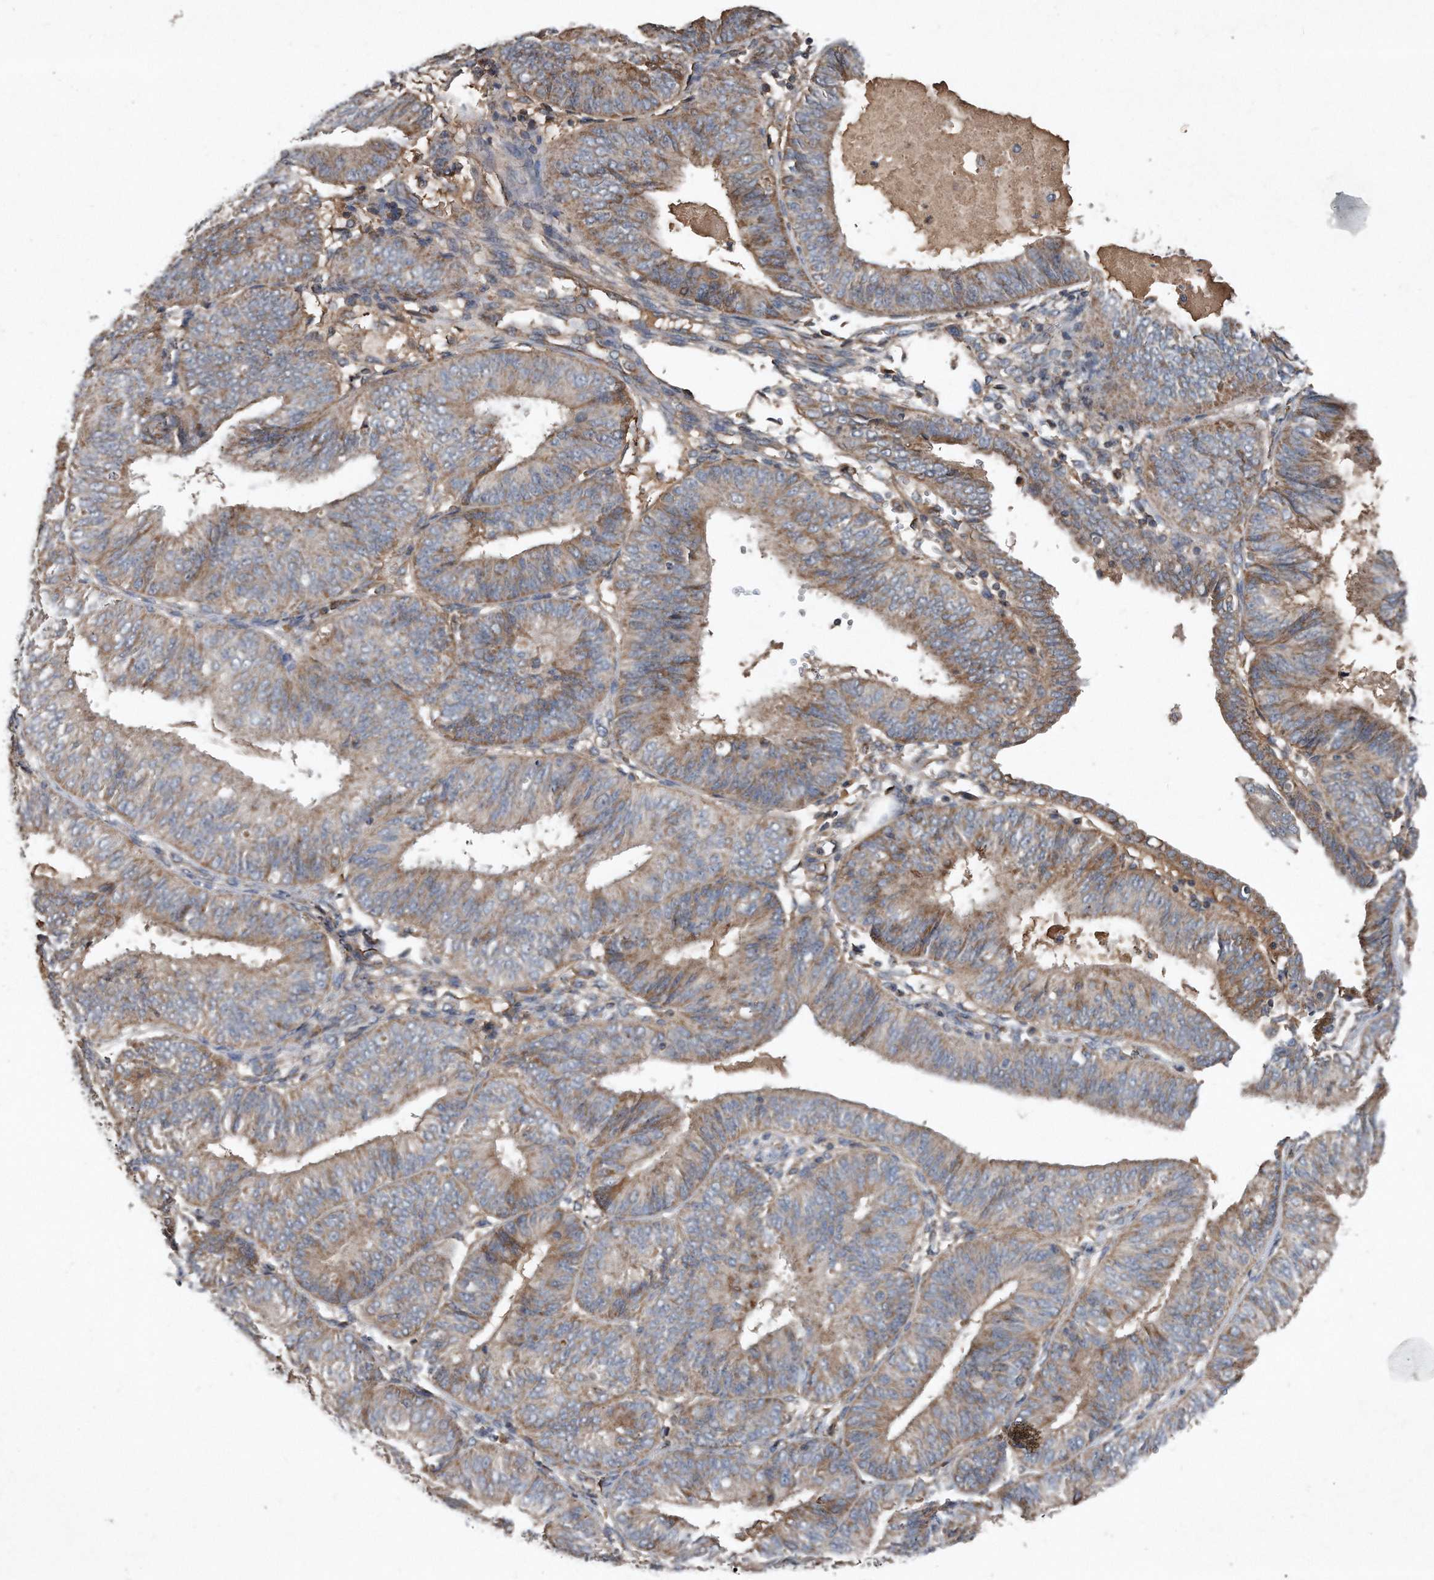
{"staining": {"intensity": "weak", "quantity": "25%-75%", "location": "cytoplasmic/membranous"}, "tissue": "endometrial cancer", "cell_type": "Tumor cells", "image_type": "cancer", "snomed": [{"axis": "morphology", "description": "Adenocarcinoma, NOS"}, {"axis": "topography", "description": "Endometrium"}], "caption": "IHC histopathology image of human endometrial cancer stained for a protein (brown), which shows low levels of weak cytoplasmic/membranous expression in about 25%-75% of tumor cells.", "gene": "SDHA", "patient": {"sex": "female", "age": 58}}